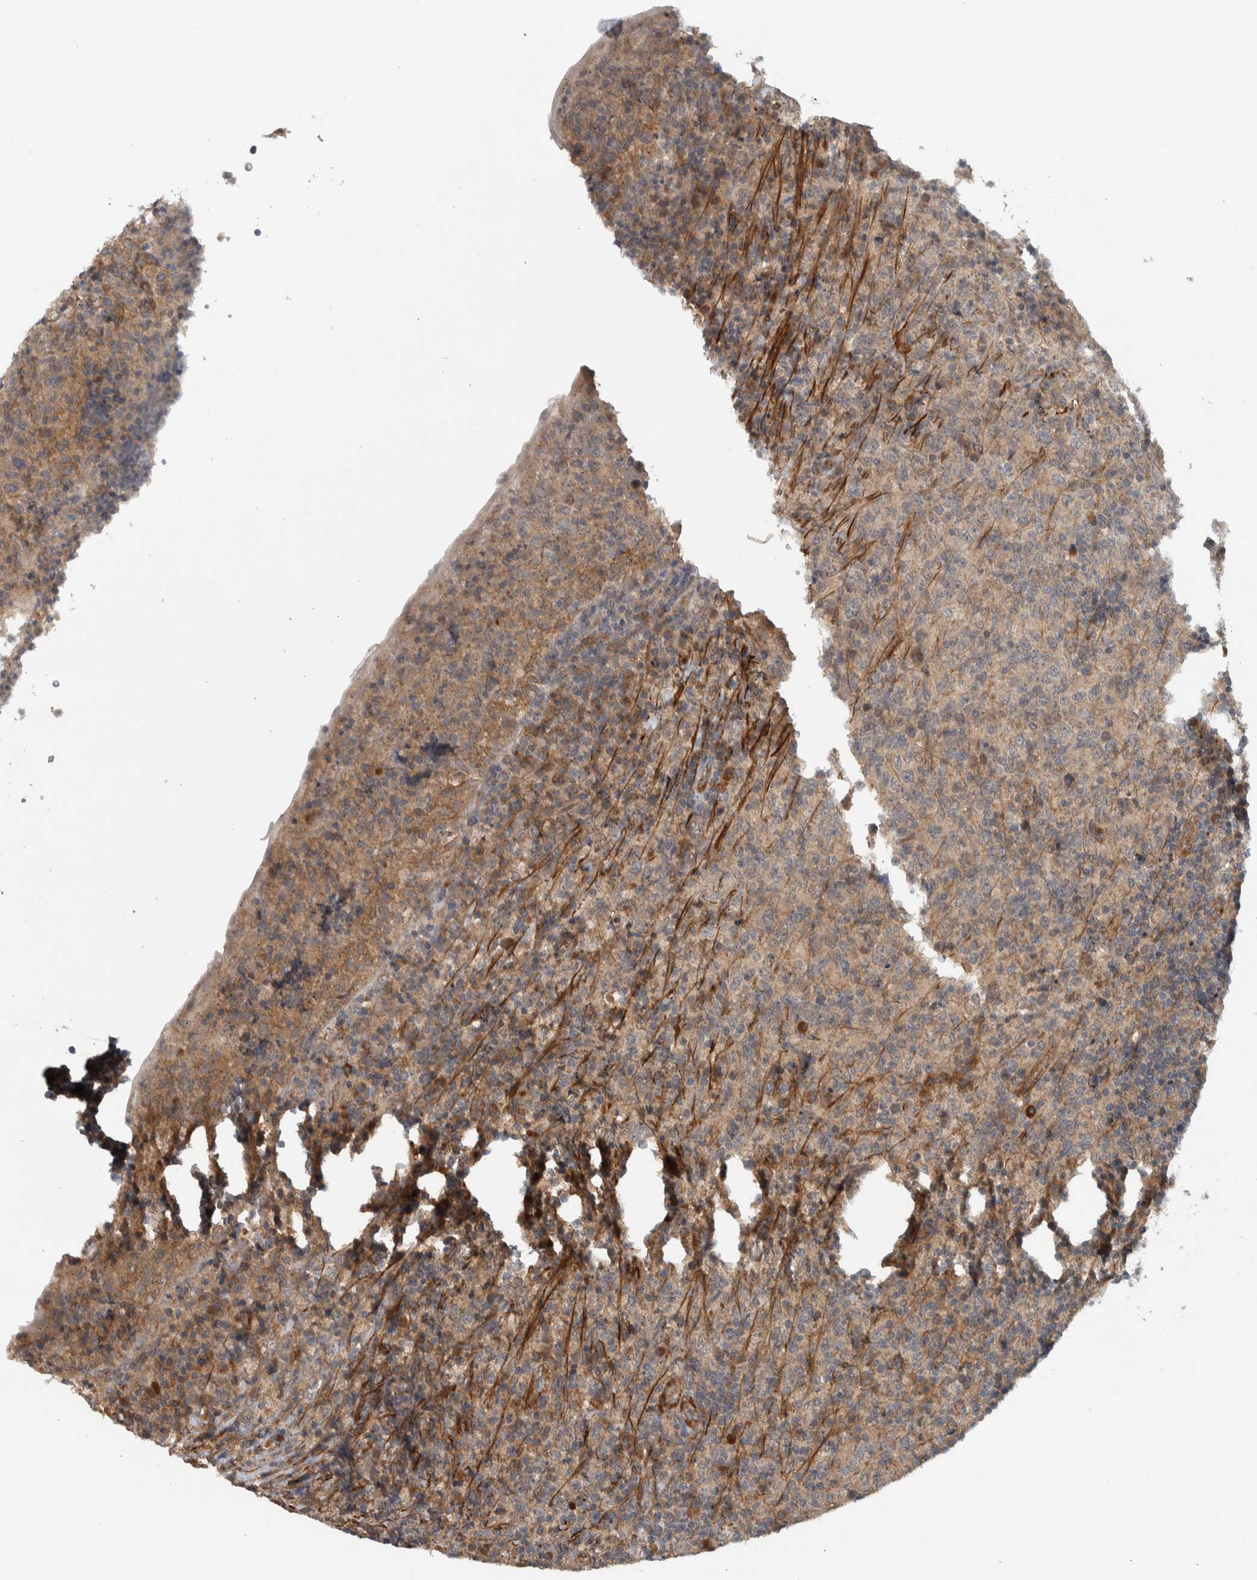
{"staining": {"intensity": "weak", "quantity": "<25%", "location": "cytoplasmic/membranous"}, "tissue": "lymphoma", "cell_type": "Tumor cells", "image_type": "cancer", "snomed": [{"axis": "morphology", "description": "Malignant lymphoma, non-Hodgkin's type, High grade"}, {"axis": "topography", "description": "Tonsil"}], "caption": "Tumor cells are negative for brown protein staining in high-grade malignant lymphoma, non-Hodgkin's type.", "gene": "LBHD1", "patient": {"sex": "female", "age": 36}}